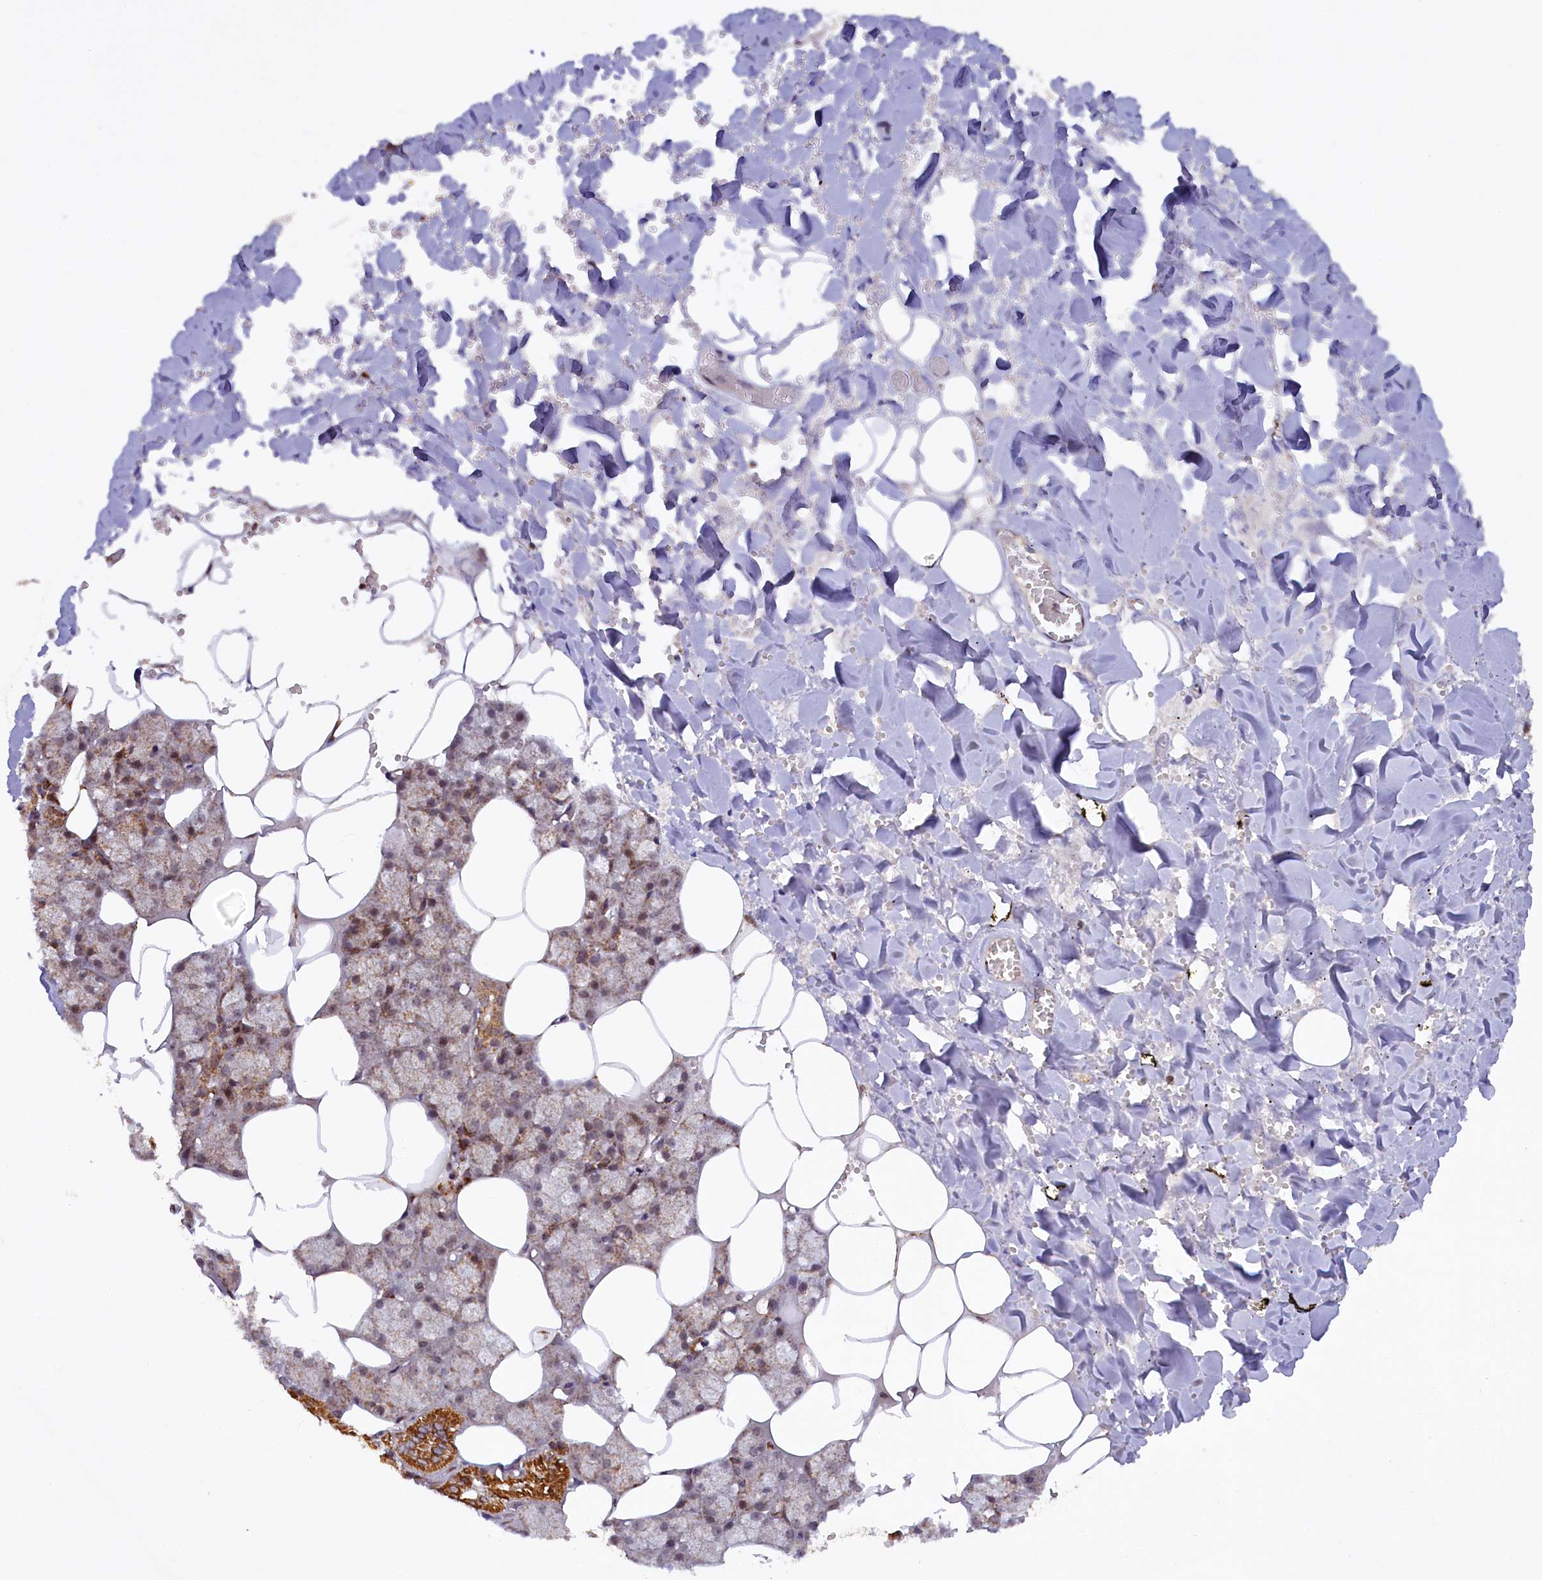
{"staining": {"intensity": "moderate", "quantity": ">75%", "location": "cytoplasmic/membranous"}, "tissue": "salivary gland", "cell_type": "Glandular cells", "image_type": "normal", "snomed": [{"axis": "morphology", "description": "Normal tissue, NOS"}, {"axis": "topography", "description": "Salivary gland"}], "caption": "Moderate cytoplasmic/membranous positivity for a protein is seen in about >75% of glandular cells of unremarkable salivary gland using IHC.", "gene": "DUS3L", "patient": {"sex": "male", "age": 62}}